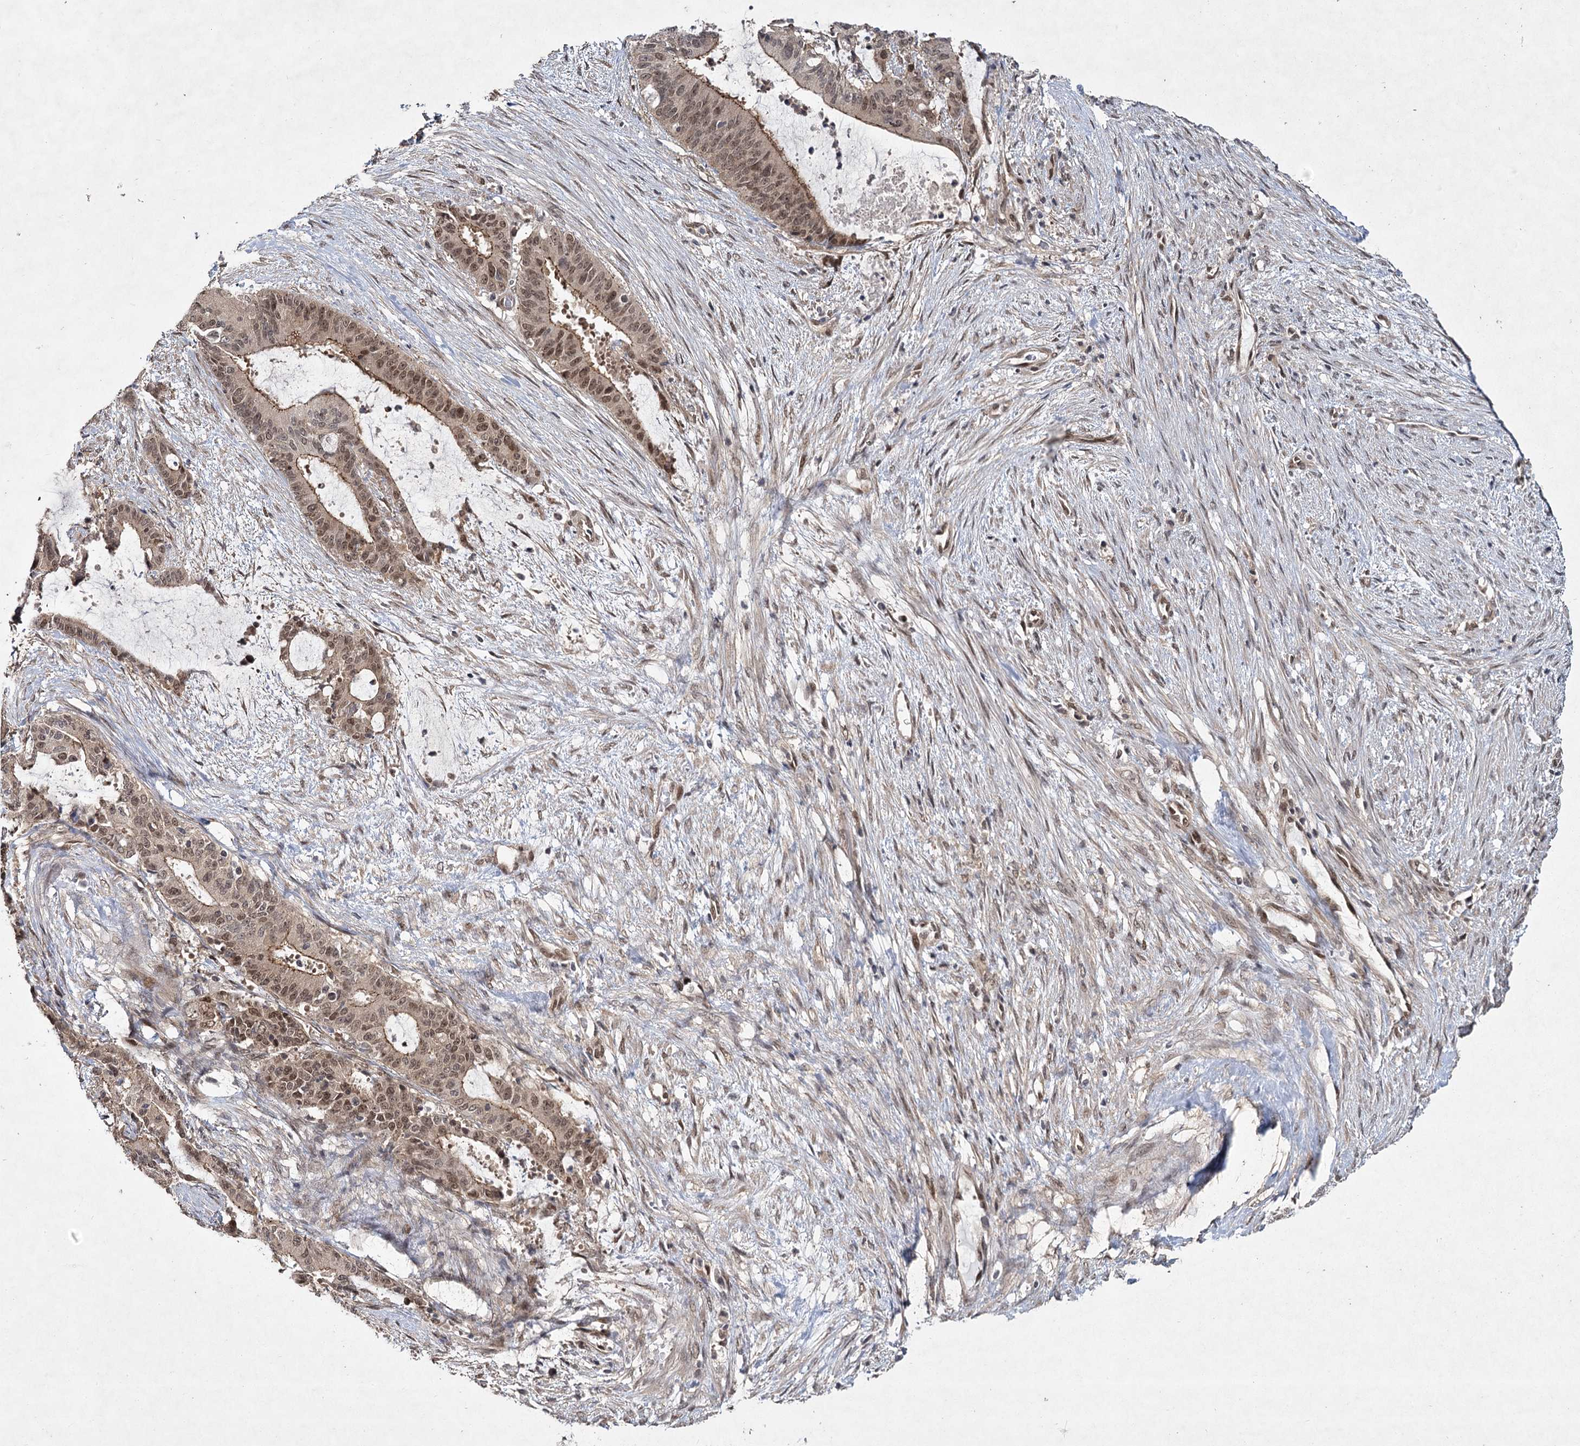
{"staining": {"intensity": "moderate", "quantity": ">75%", "location": "cytoplasmic/membranous,nuclear"}, "tissue": "liver cancer", "cell_type": "Tumor cells", "image_type": "cancer", "snomed": [{"axis": "morphology", "description": "Normal tissue, NOS"}, {"axis": "morphology", "description": "Cholangiocarcinoma"}, {"axis": "topography", "description": "Liver"}, {"axis": "topography", "description": "Peripheral nerve tissue"}], "caption": "Immunohistochemical staining of liver cholangiocarcinoma displays medium levels of moderate cytoplasmic/membranous and nuclear positivity in about >75% of tumor cells.", "gene": "DCUN1D4", "patient": {"sex": "female", "age": 73}}